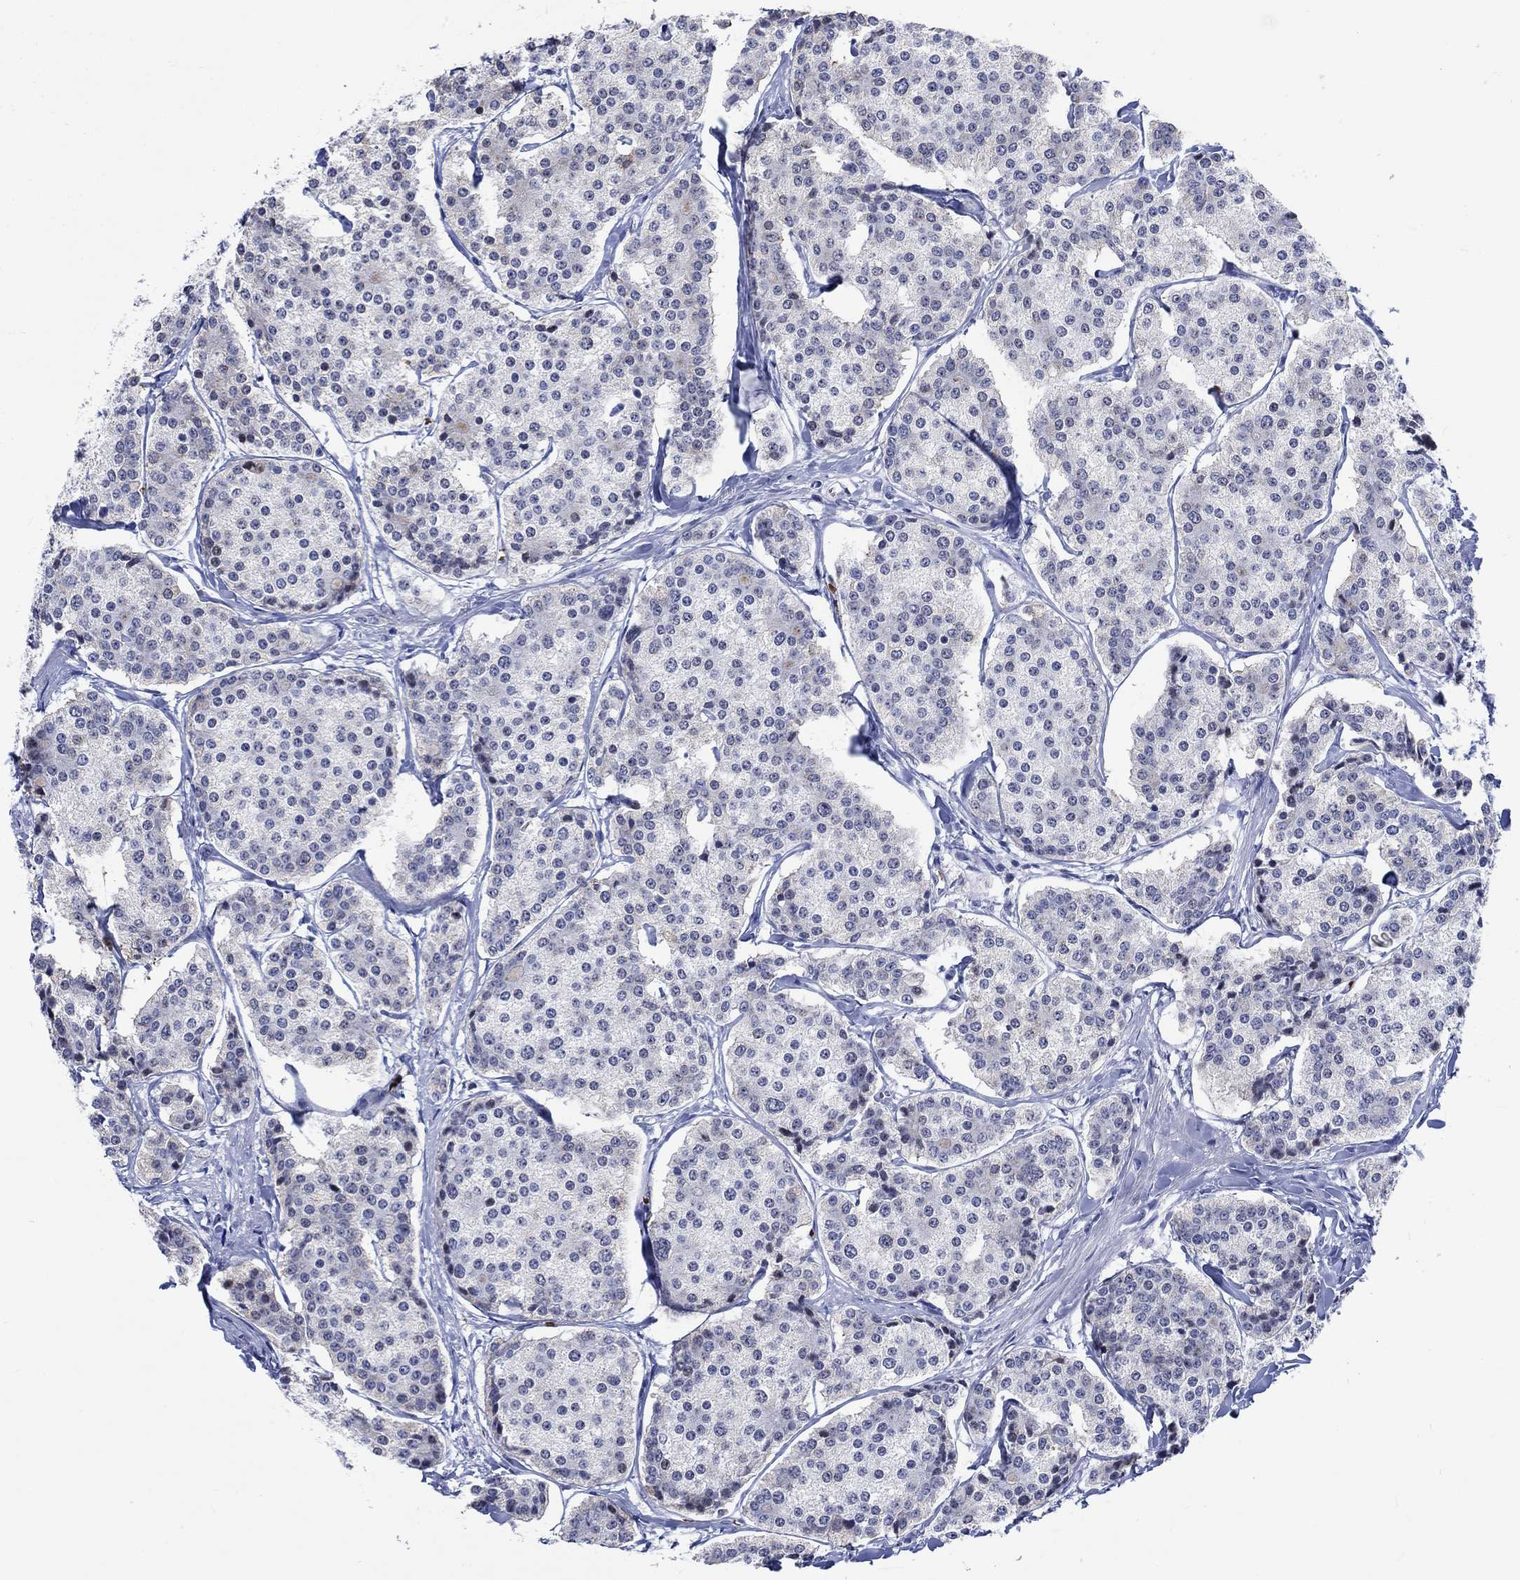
{"staining": {"intensity": "negative", "quantity": "none", "location": "none"}, "tissue": "carcinoid", "cell_type": "Tumor cells", "image_type": "cancer", "snomed": [{"axis": "morphology", "description": "Carcinoid, malignant, NOS"}, {"axis": "topography", "description": "Small intestine"}], "caption": "Immunohistochemistry (IHC) histopathology image of malignant carcinoid stained for a protein (brown), which exhibits no expression in tumor cells.", "gene": "ZNF446", "patient": {"sex": "female", "age": 65}}